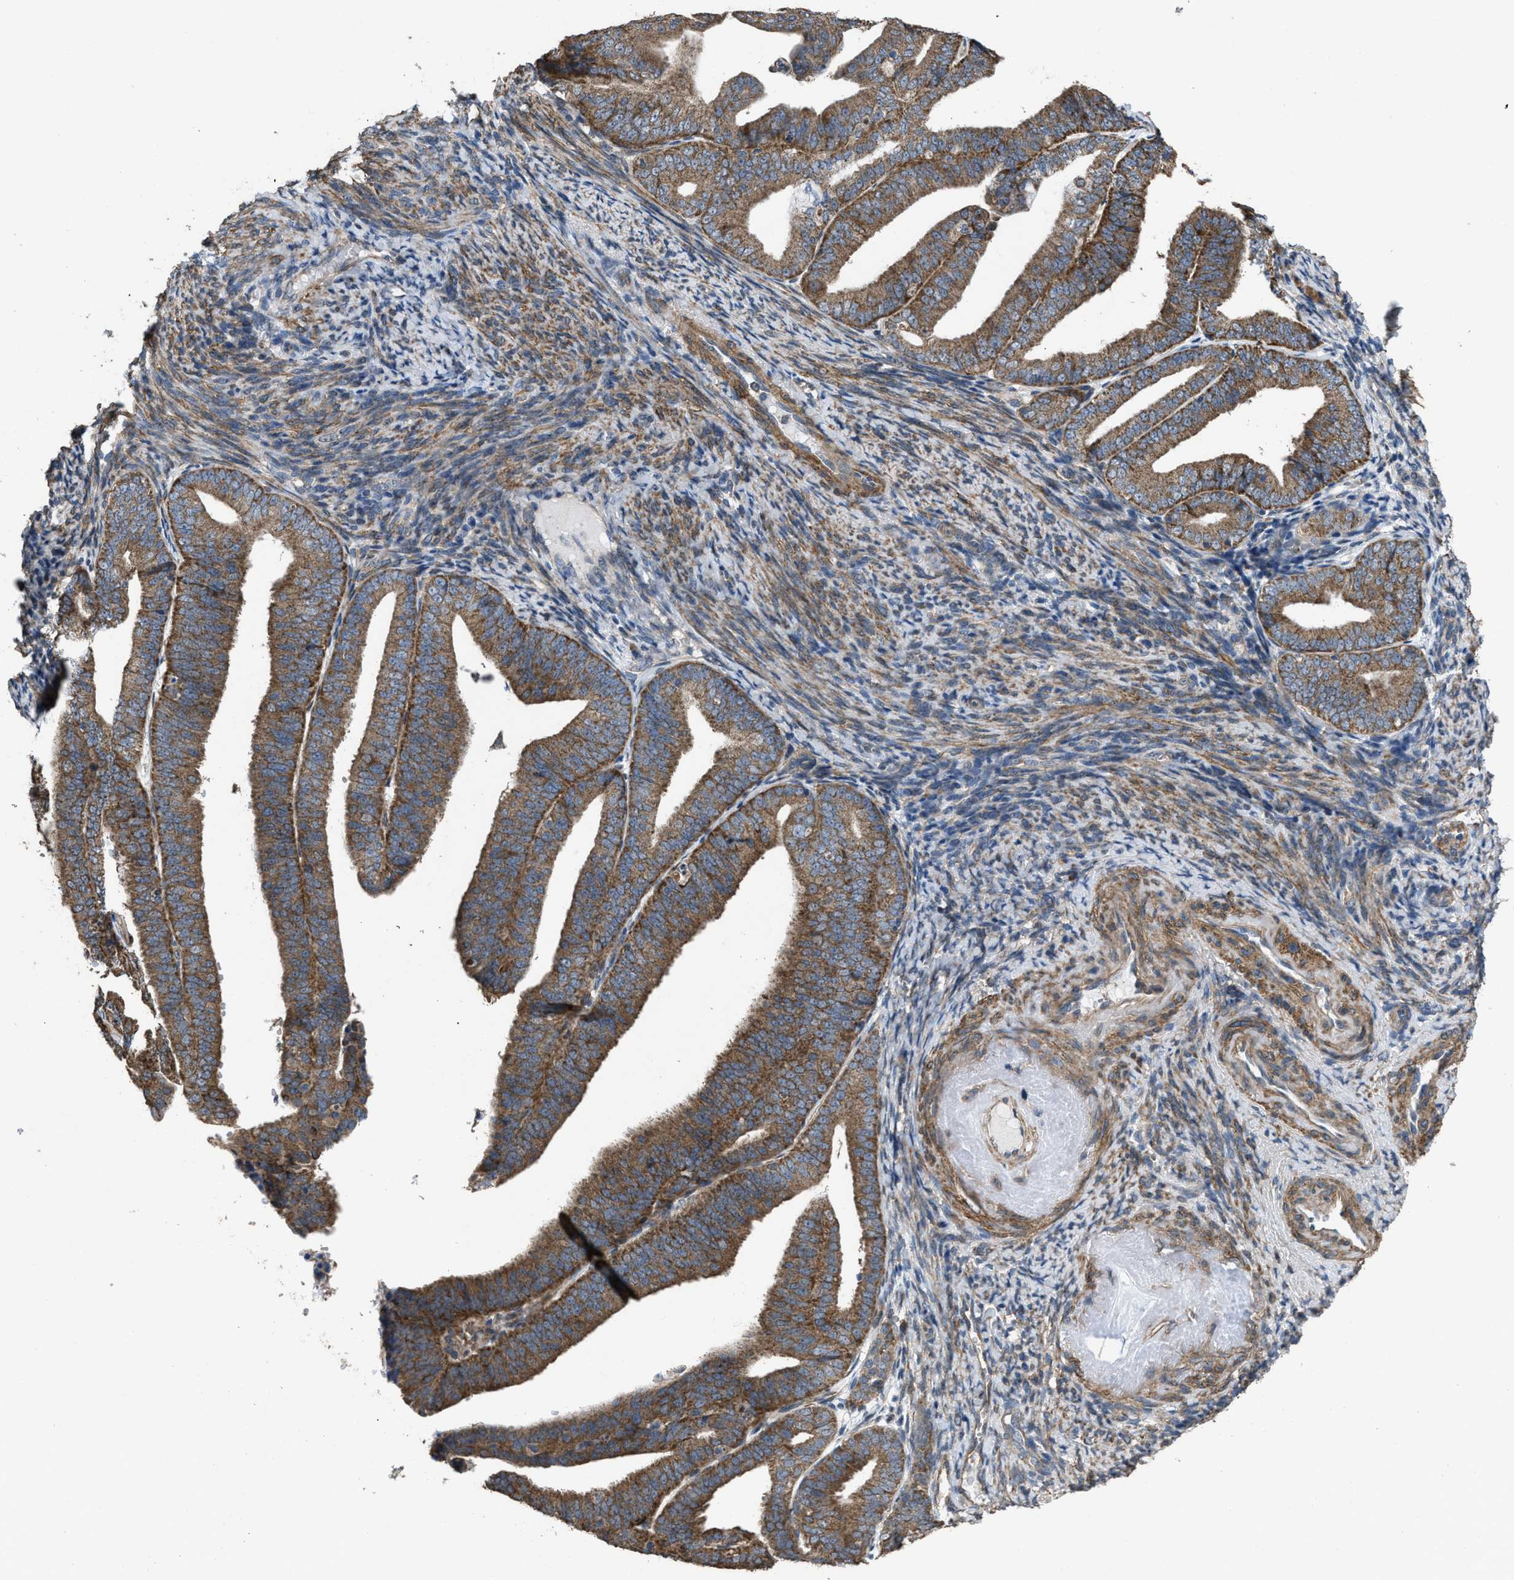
{"staining": {"intensity": "moderate", "quantity": ">75%", "location": "cytoplasmic/membranous"}, "tissue": "endometrial cancer", "cell_type": "Tumor cells", "image_type": "cancer", "snomed": [{"axis": "morphology", "description": "Adenocarcinoma, NOS"}, {"axis": "topography", "description": "Endometrium"}], "caption": "Human adenocarcinoma (endometrial) stained for a protein (brown) shows moderate cytoplasmic/membranous positive staining in approximately >75% of tumor cells.", "gene": "ARL6", "patient": {"sex": "female", "age": 63}}